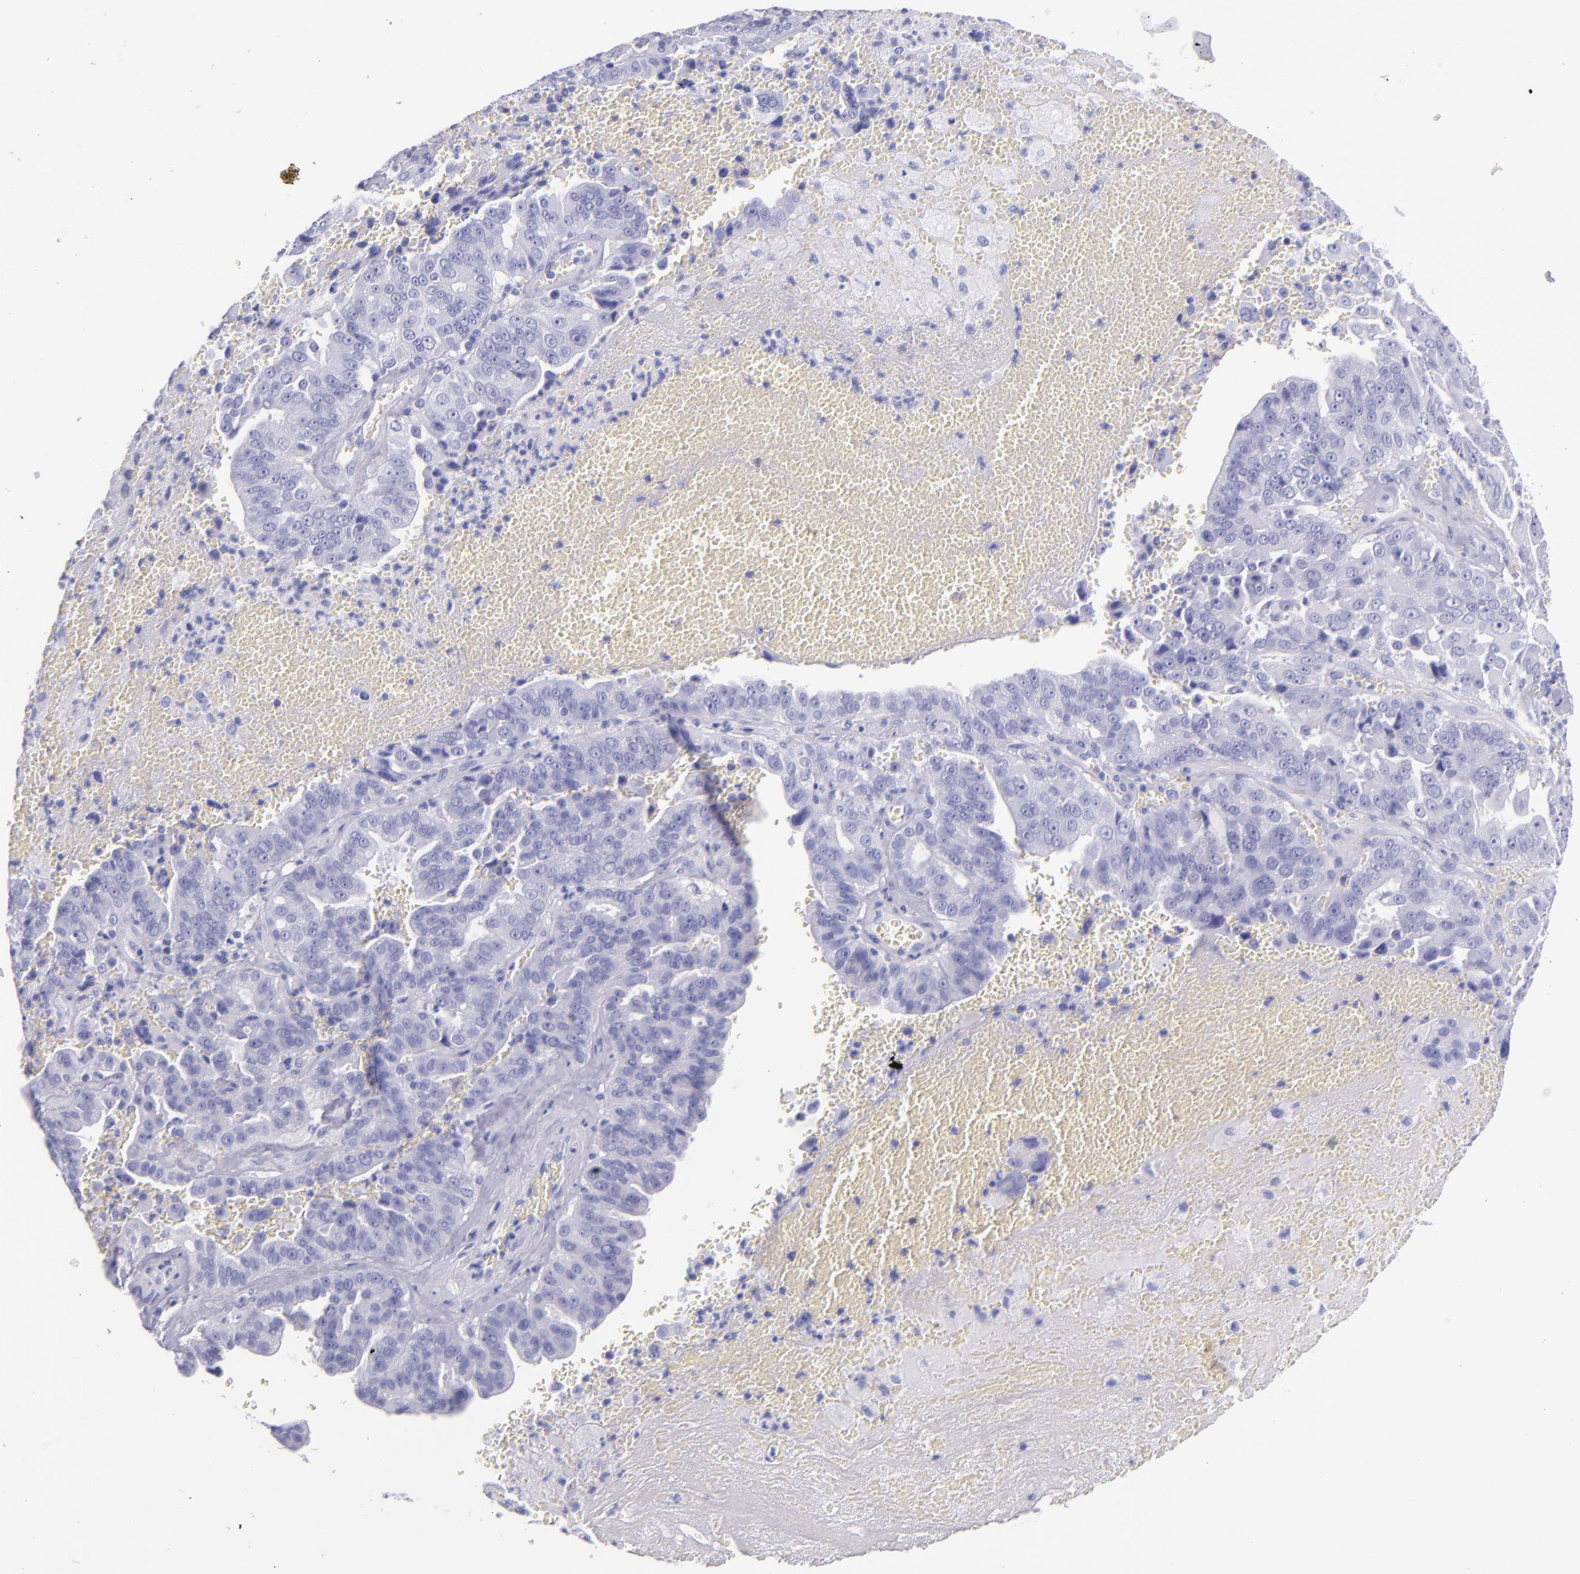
{"staining": {"intensity": "negative", "quantity": "none", "location": "none"}, "tissue": "liver cancer", "cell_type": "Tumor cells", "image_type": "cancer", "snomed": [{"axis": "morphology", "description": "Cholangiocarcinoma"}, {"axis": "topography", "description": "Liver"}], "caption": "This is an immunohistochemistry (IHC) image of liver cholangiocarcinoma. There is no expression in tumor cells.", "gene": "SFTPA2", "patient": {"sex": "female", "age": 79}}